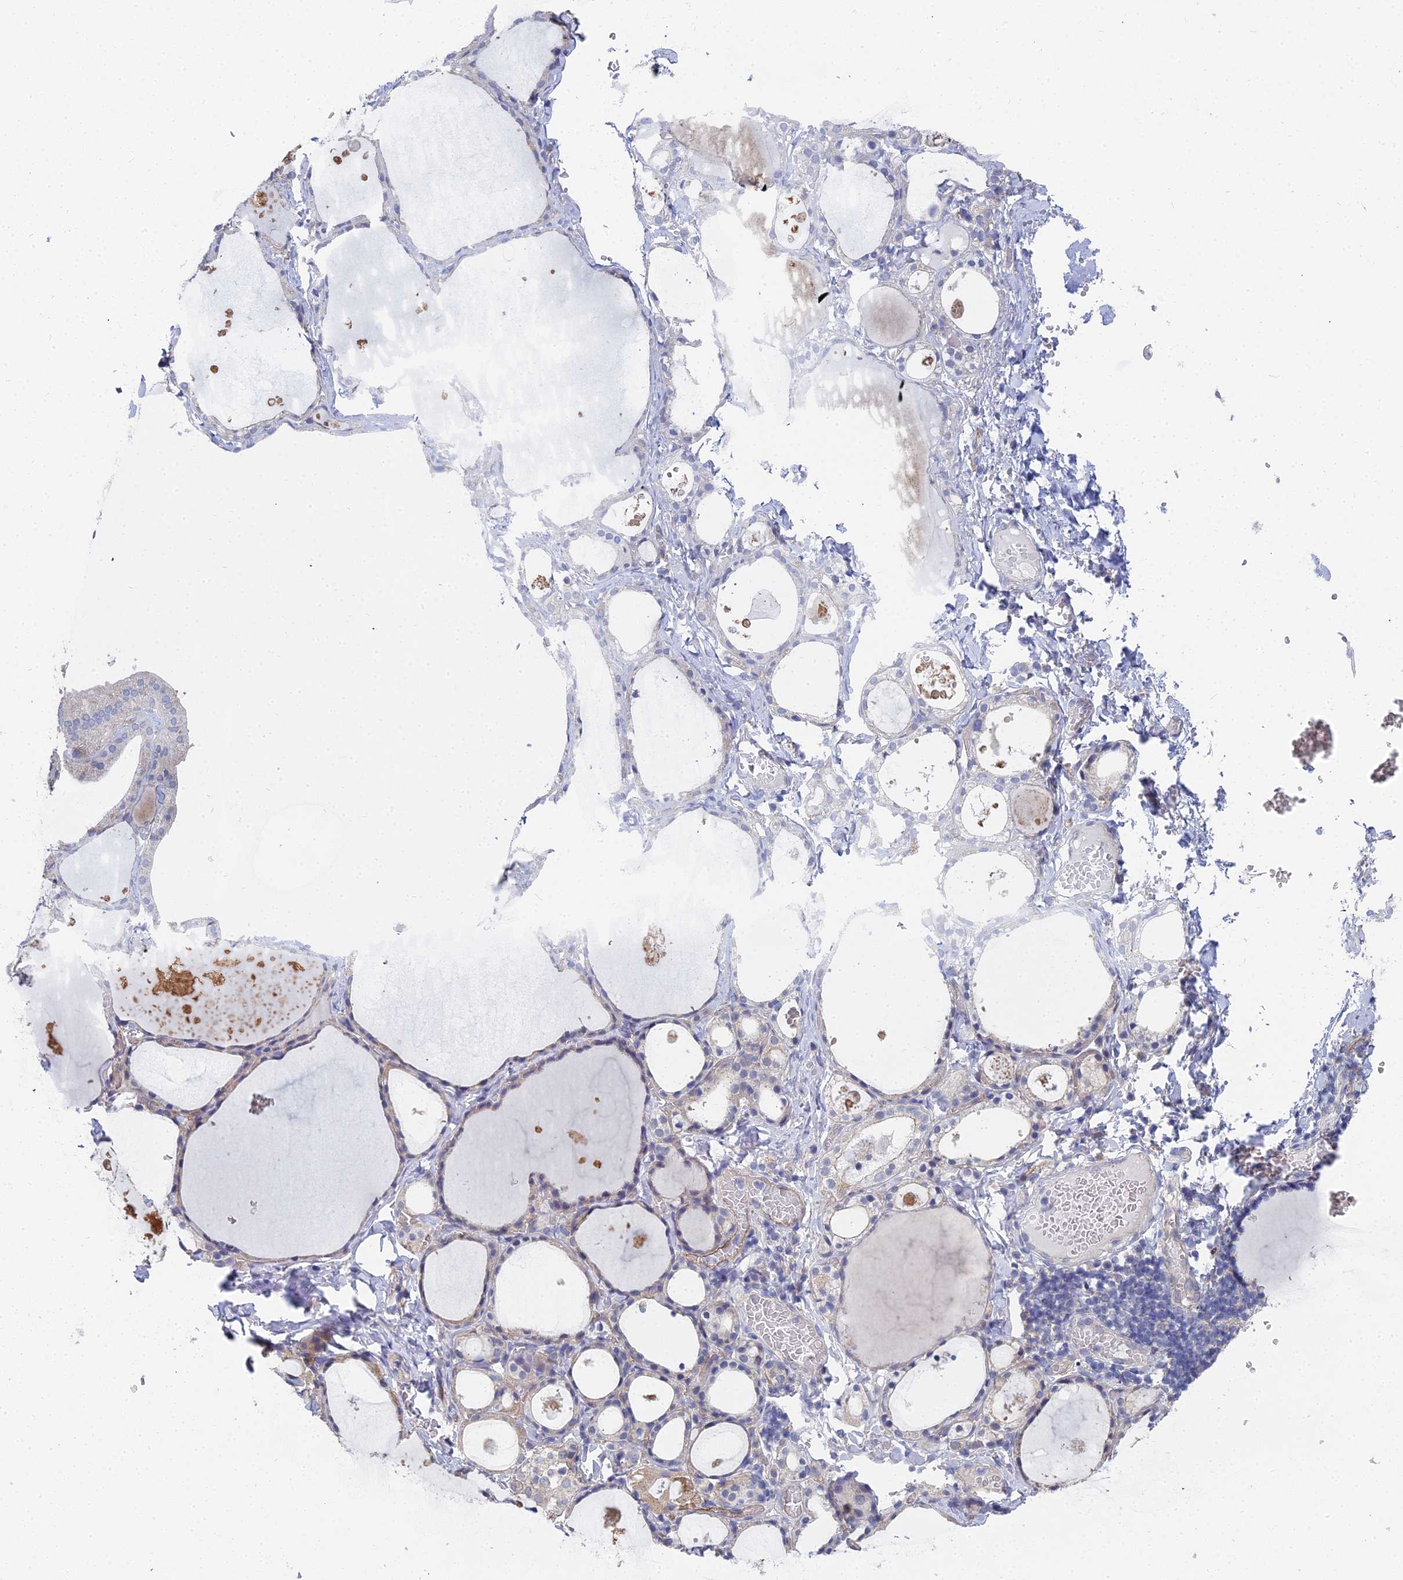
{"staining": {"intensity": "weak", "quantity": ">75%", "location": "cytoplasmic/membranous"}, "tissue": "thyroid gland", "cell_type": "Glandular cells", "image_type": "normal", "snomed": [{"axis": "morphology", "description": "Normal tissue, NOS"}, {"axis": "topography", "description": "Thyroid gland"}], "caption": "Immunohistochemical staining of benign thyroid gland reveals low levels of weak cytoplasmic/membranous staining in approximately >75% of glandular cells.", "gene": "RDX", "patient": {"sex": "male", "age": 56}}